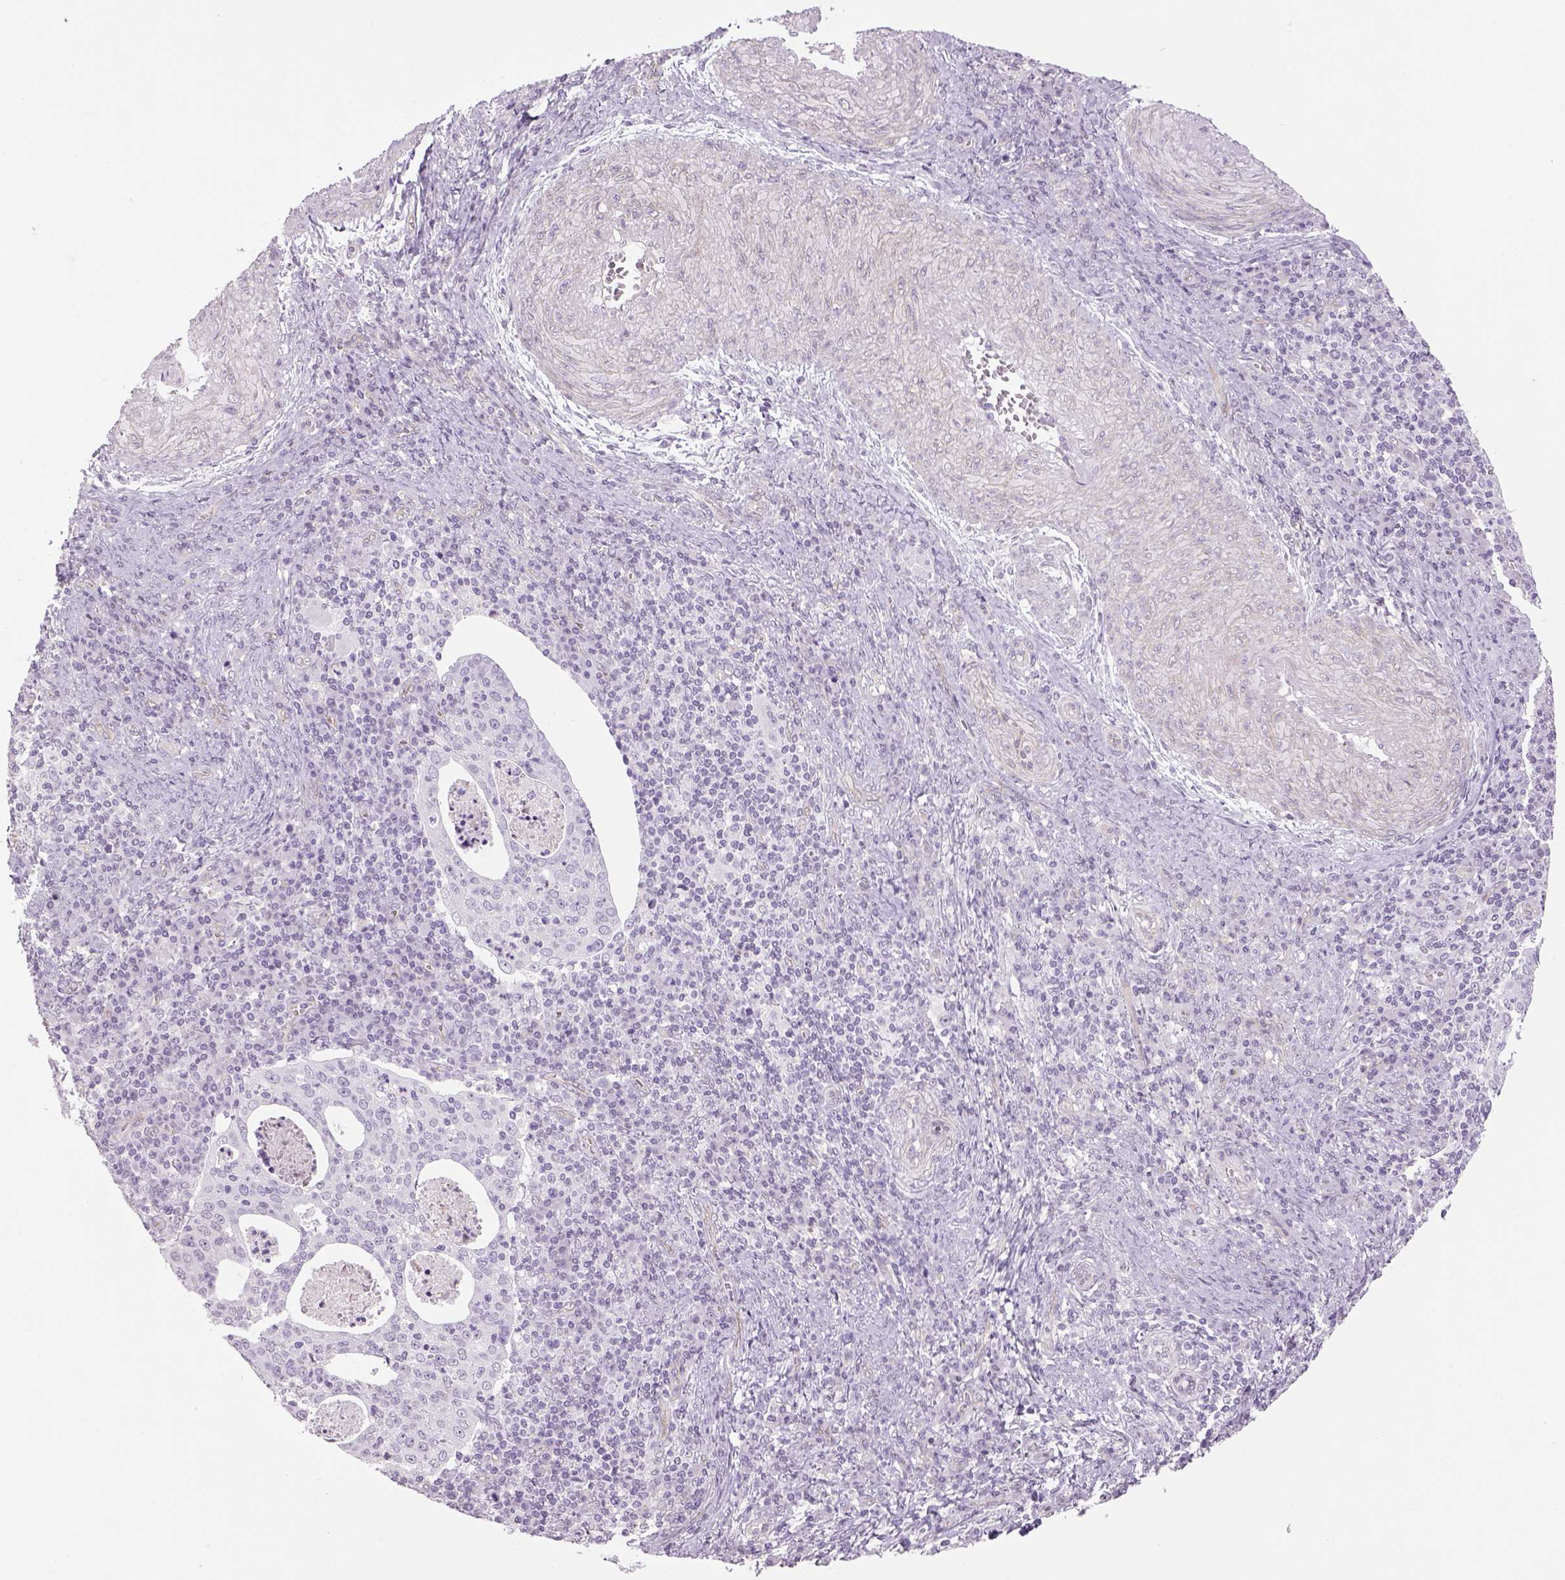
{"staining": {"intensity": "negative", "quantity": "none", "location": "none"}, "tissue": "cervical cancer", "cell_type": "Tumor cells", "image_type": "cancer", "snomed": [{"axis": "morphology", "description": "Squamous cell carcinoma, NOS"}, {"axis": "topography", "description": "Cervix"}], "caption": "Immunohistochemistry (IHC) photomicrograph of cervical squamous cell carcinoma stained for a protein (brown), which shows no expression in tumor cells. (DAB (3,3'-diaminobenzidine) immunohistochemistry (IHC) visualized using brightfield microscopy, high magnification).", "gene": "PRRT1", "patient": {"sex": "female", "age": 39}}